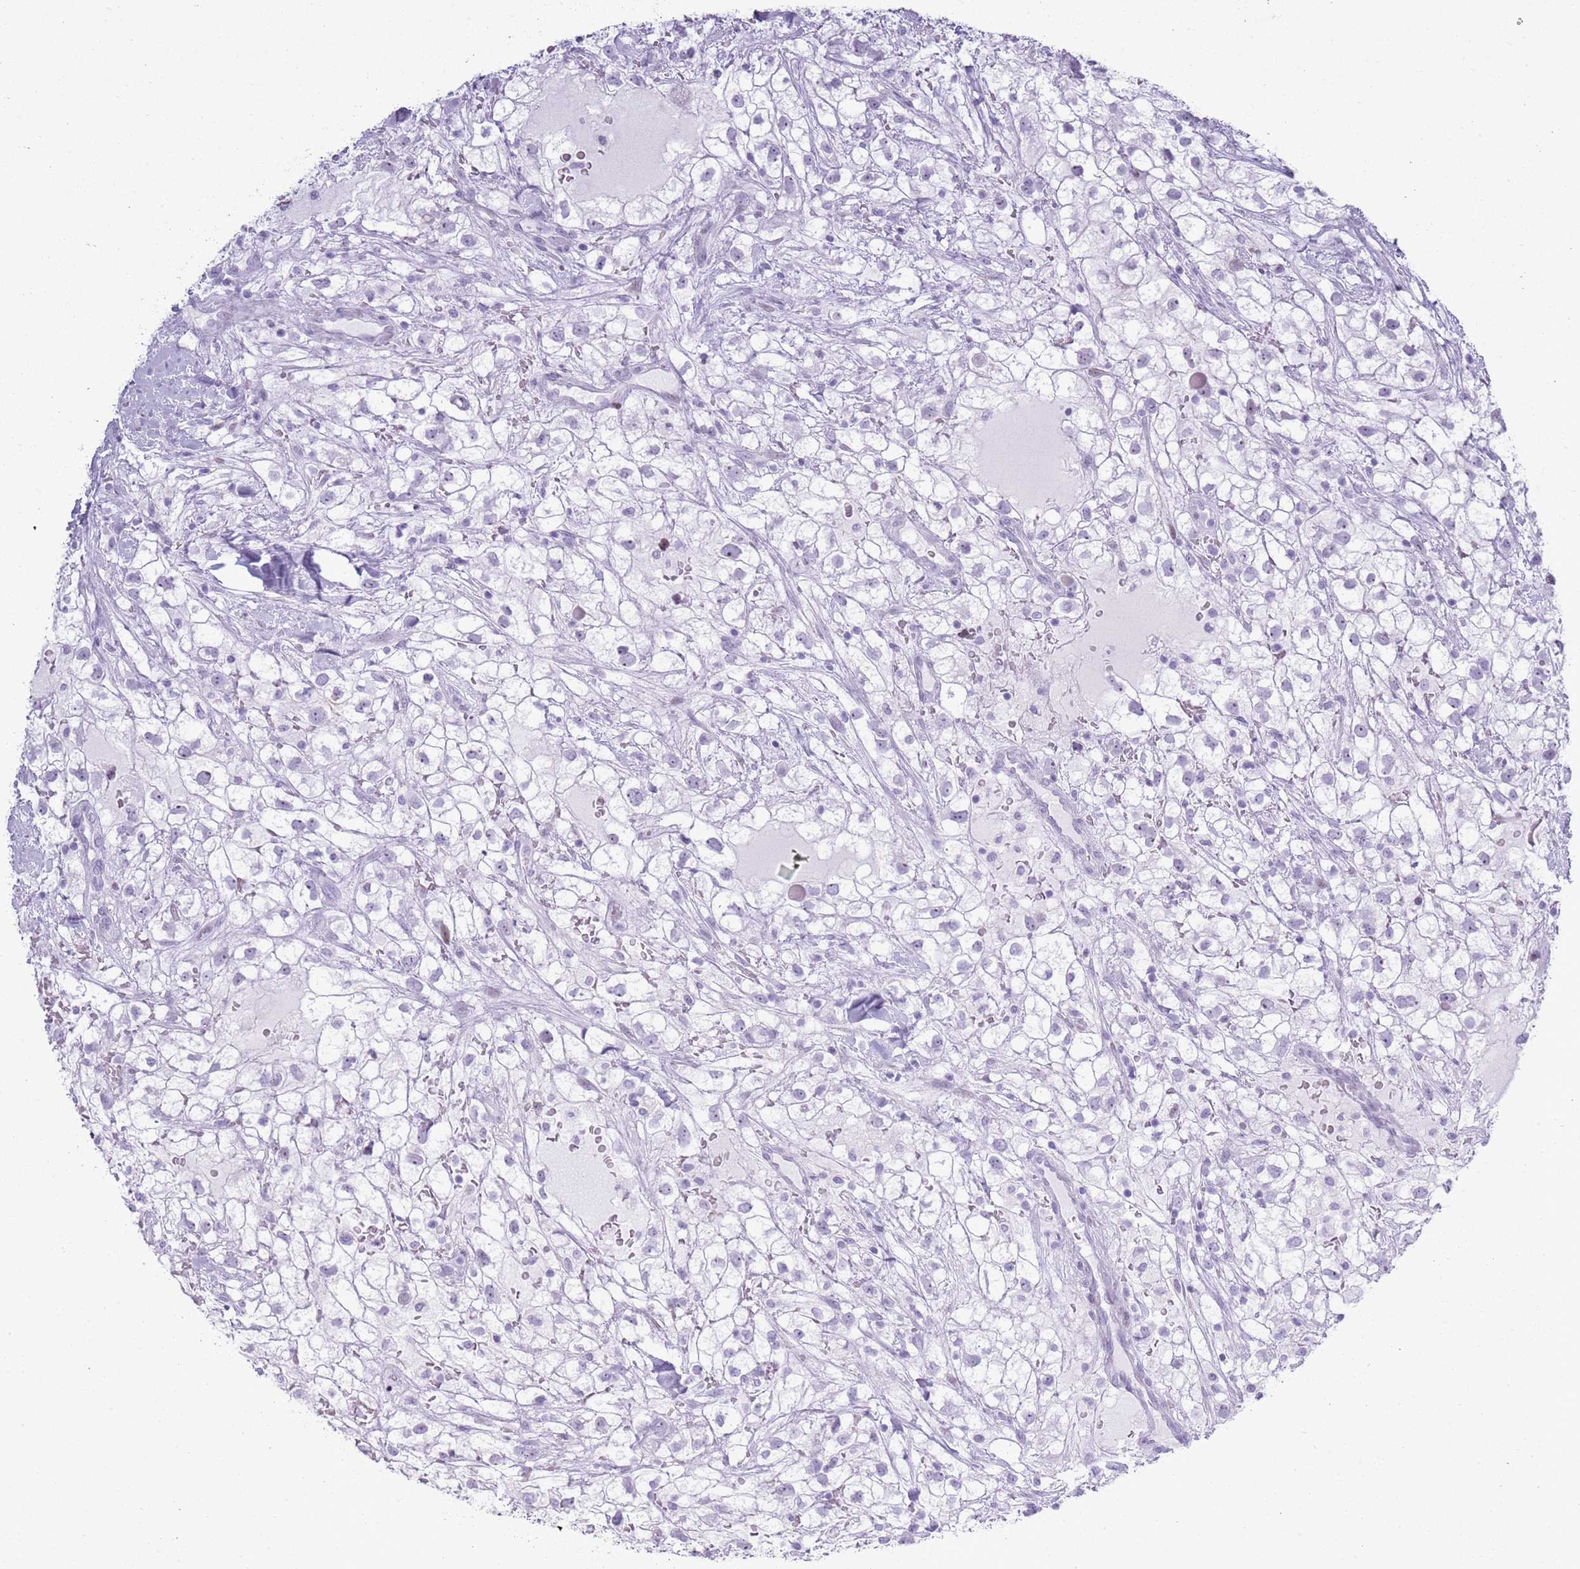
{"staining": {"intensity": "negative", "quantity": "none", "location": "none"}, "tissue": "renal cancer", "cell_type": "Tumor cells", "image_type": "cancer", "snomed": [{"axis": "morphology", "description": "Adenocarcinoma, NOS"}, {"axis": "topography", "description": "Kidney"}], "caption": "Tumor cells are negative for brown protein staining in renal adenocarcinoma.", "gene": "ASIP", "patient": {"sex": "male", "age": 59}}